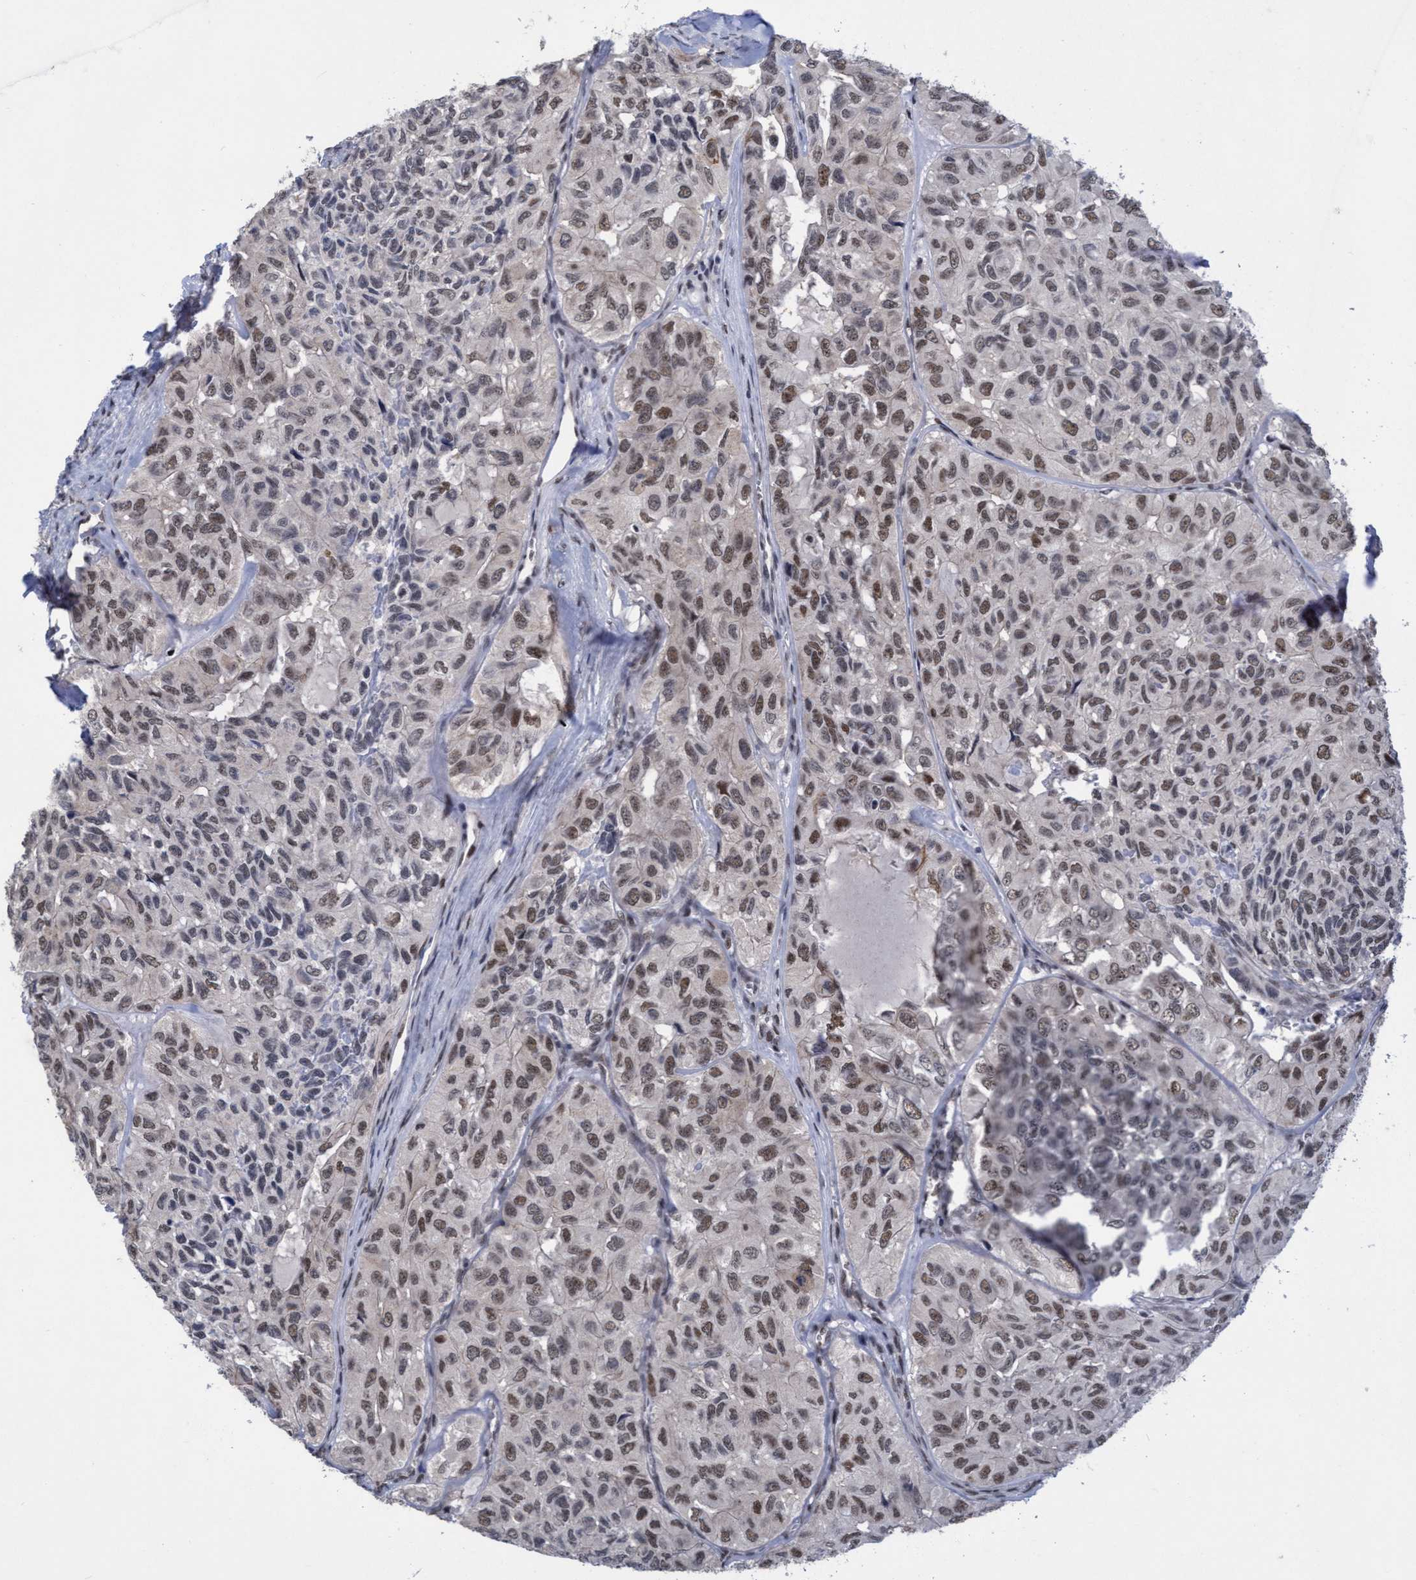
{"staining": {"intensity": "moderate", "quantity": "25%-75%", "location": "nuclear"}, "tissue": "head and neck cancer", "cell_type": "Tumor cells", "image_type": "cancer", "snomed": [{"axis": "morphology", "description": "Adenocarcinoma, NOS"}, {"axis": "topography", "description": "Salivary gland, NOS"}, {"axis": "topography", "description": "Head-Neck"}], "caption": "A brown stain shows moderate nuclear staining of a protein in human adenocarcinoma (head and neck) tumor cells.", "gene": "C9orf78", "patient": {"sex": "female", "age": 76}}